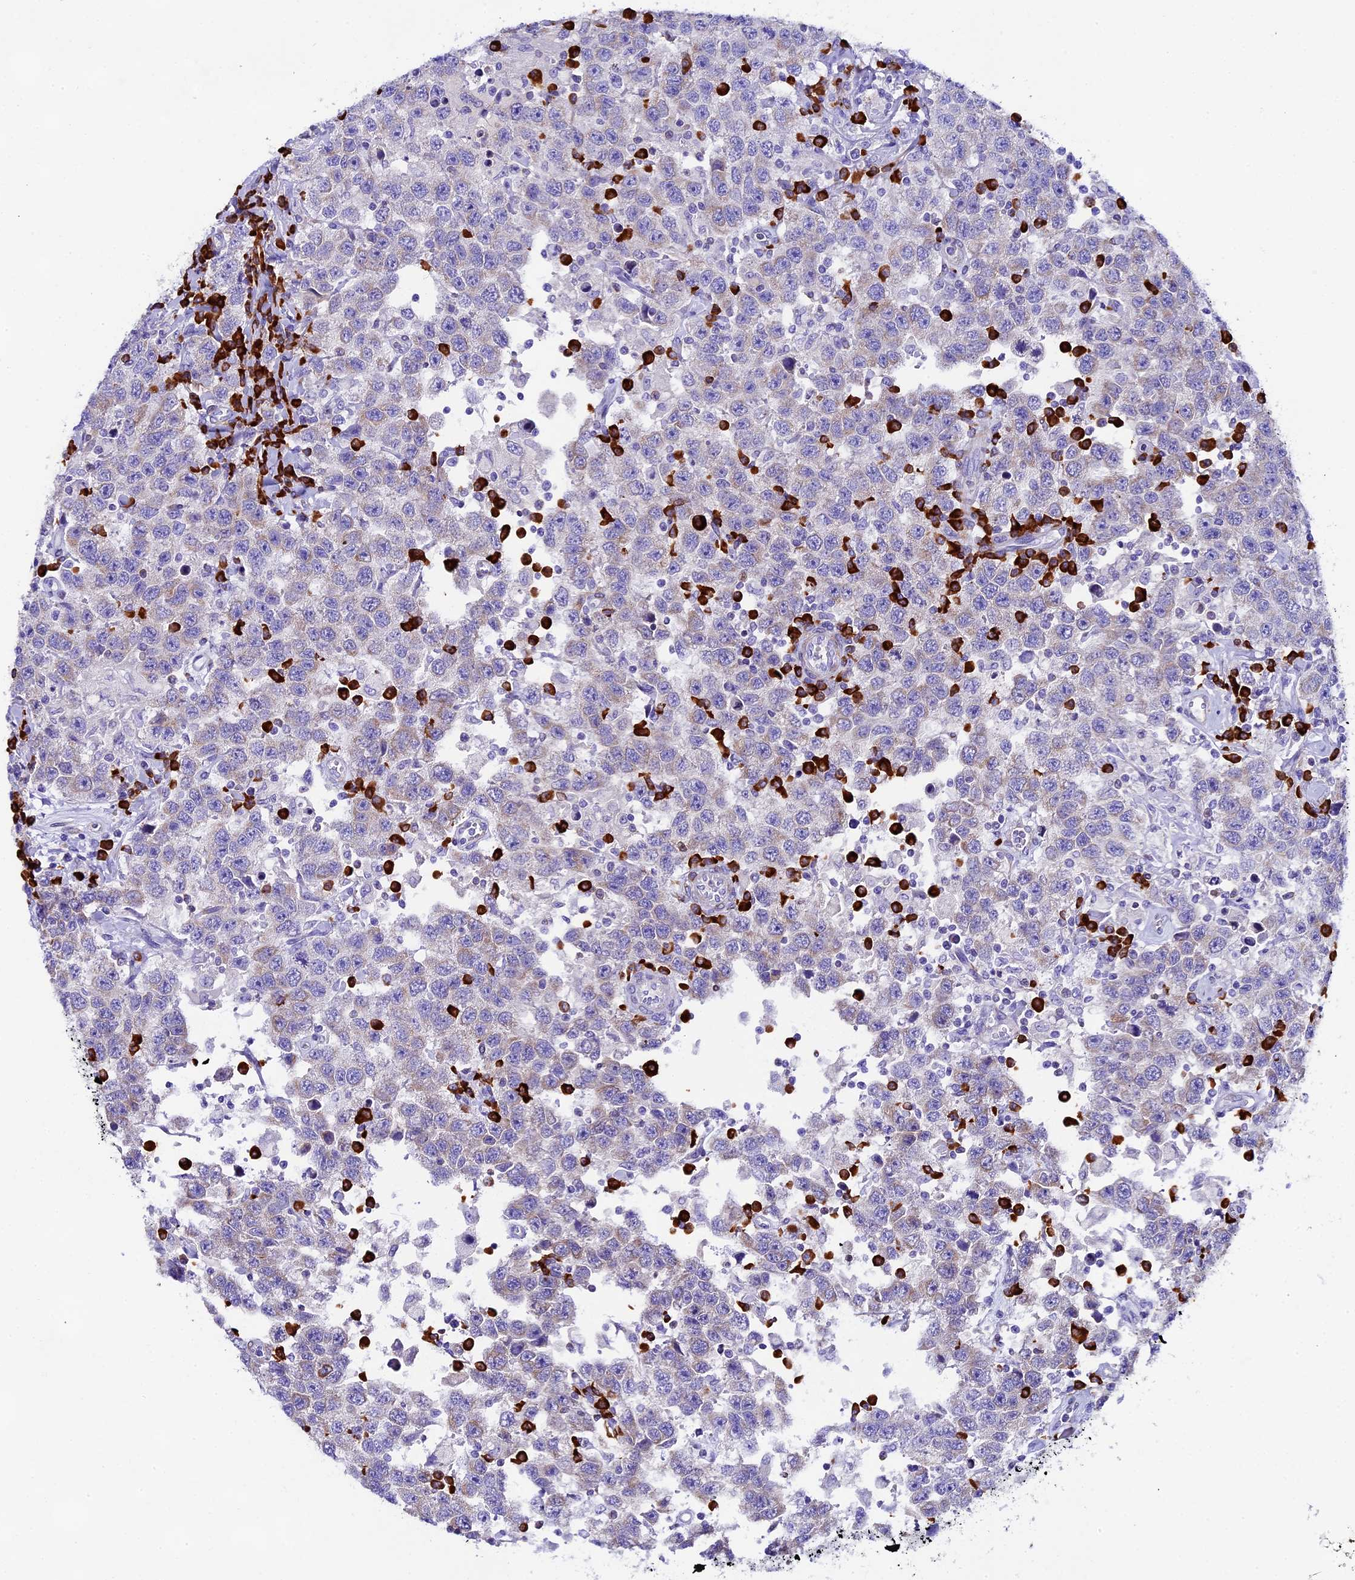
{"staining": {"intensity": "weak", "quantity": "<25%", "location": "cytoplasmic/membranous"}, "tissue": "testis cancer", "cell_type": "Tumor cells", "image_type": "cancer", "snomed": [{"axis": "morphology", "description": "Seminoma, NOS"}, {"axis": "topography", "description": "Testis"}], "caption": "An IHC photomicrograph of seminoma (testis) is shown. There is no staining in tumor cells of seminoma (testis). (Immunohistochemistry, brightfield microscopy, high magnification).", "gene": "FKBP11", "patient": {"sex": "male", "age": 41}}